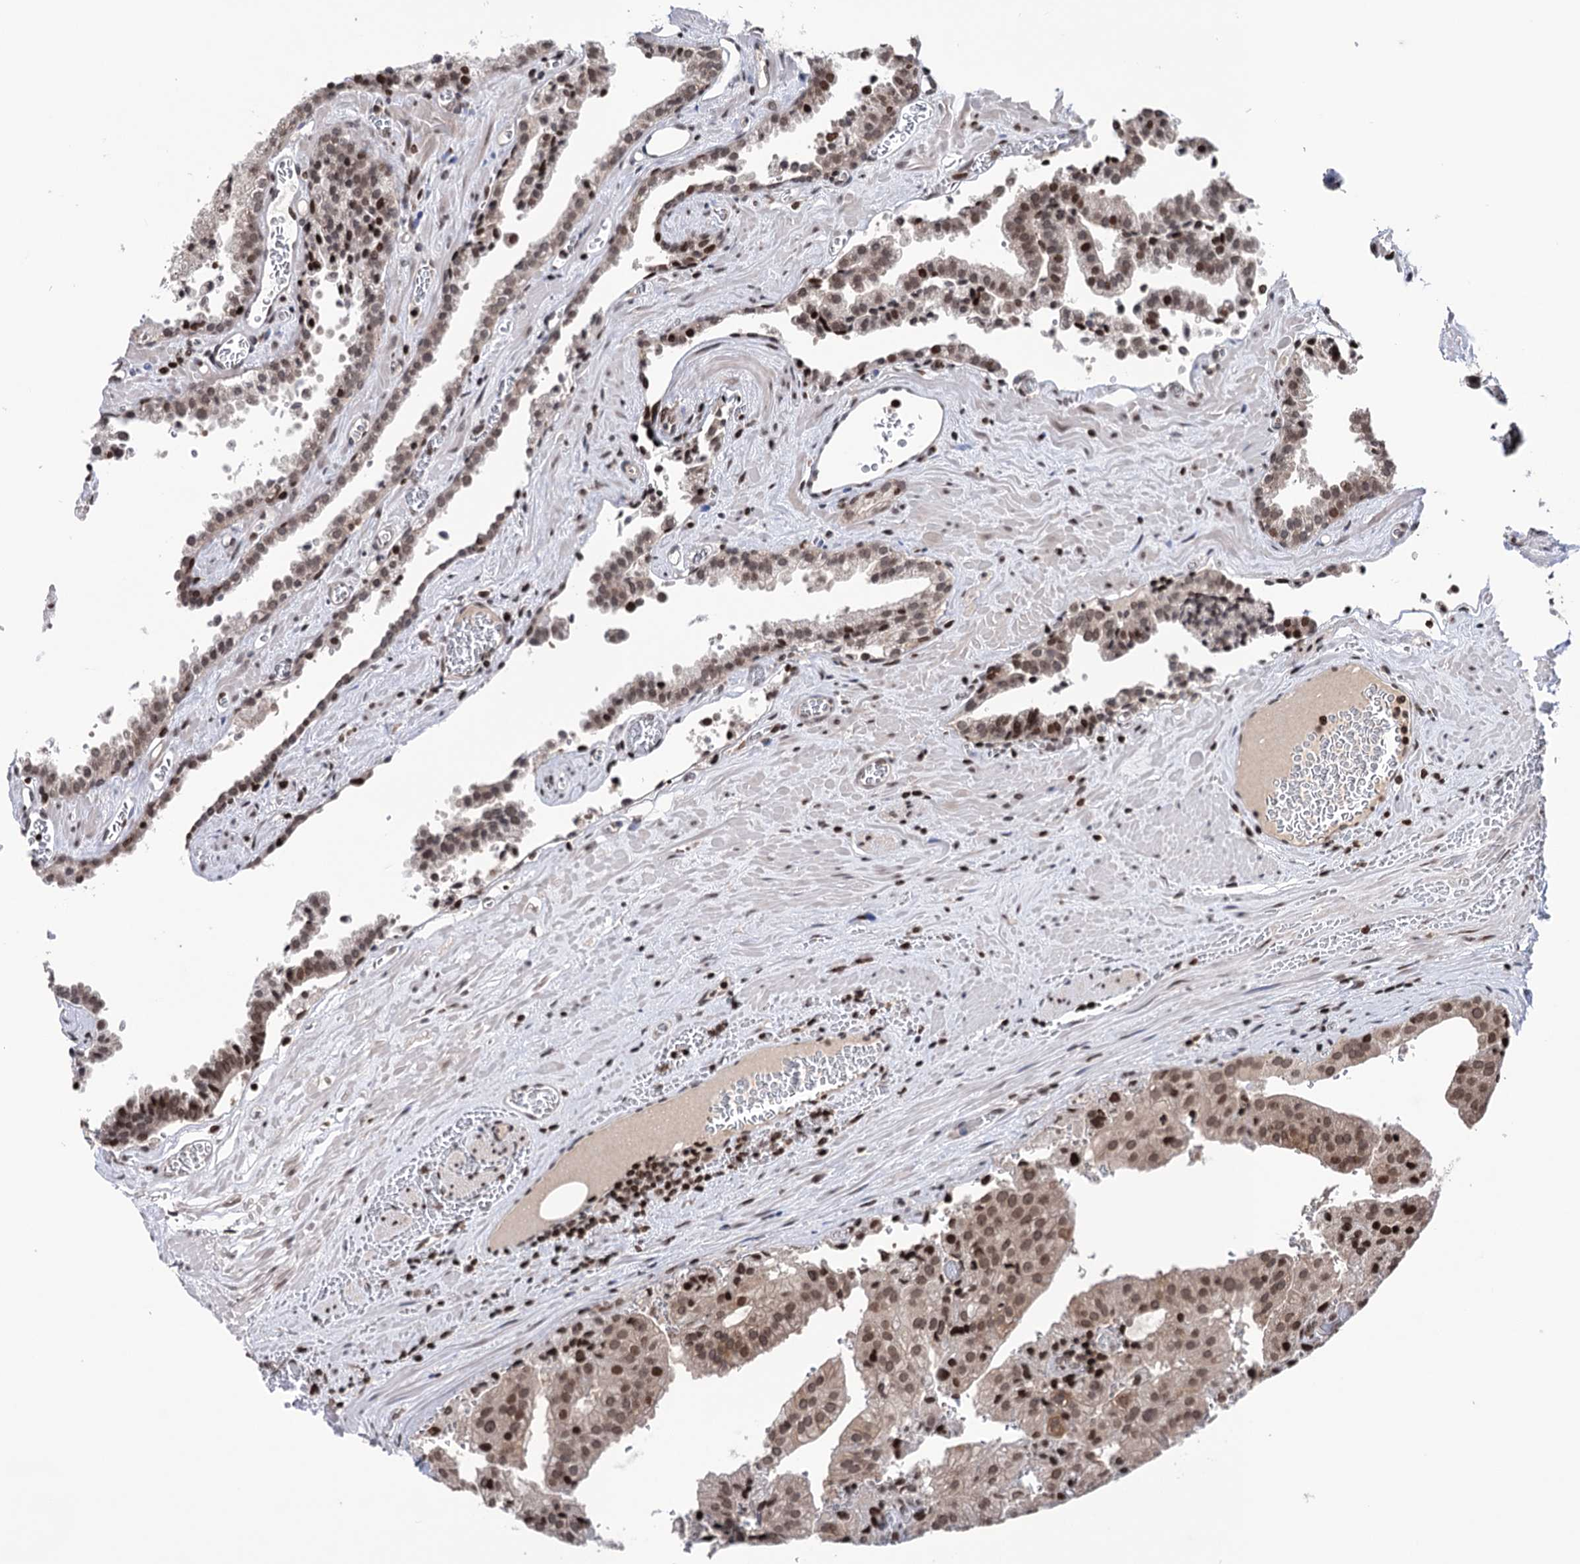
{"staining": {"intensity": "moderate", "quantity": ">75%", "location": "nuclear"}, "tissue": "prostate cancer", "cell_type": "Tumor cells", "image_type": "cancer", "snomed": [{"axis": "morphology", "description": "Adenocarcinoma, High grade"}, {"axis": "topography", "description": "Prostate"}], "caption": "Protein expression by immunohistochemistry (IHC) displays moderate nuclear positivity in about >75% of tumor cells in prostate cancer (adenocarcinoma (high-grade)).", "gene": "CCDC77", "patient": {"sex": "male", "age": 68}}